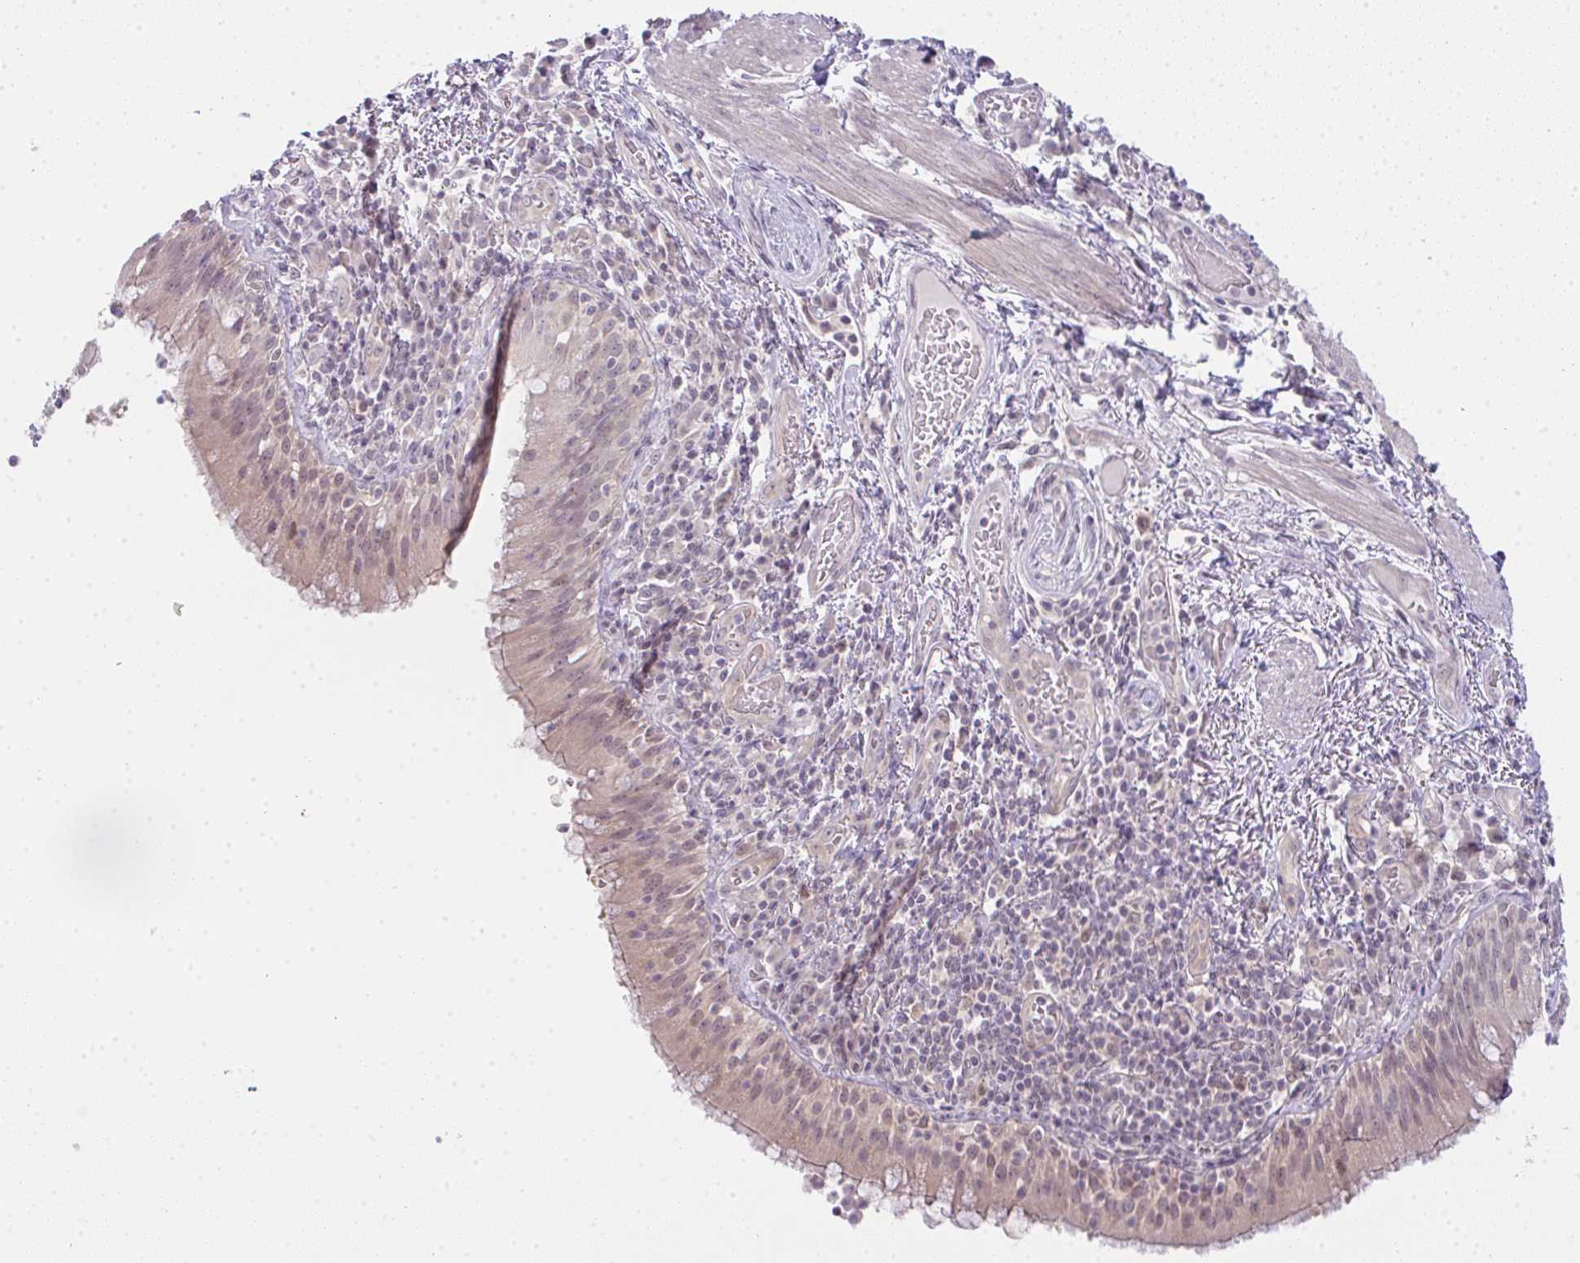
{"staining": {"intensity": "weak", "quantity": "<25%", "location": "cytoplasmic/membranous"}, "tissue": "bronchus", "cell_type": "Respiratory epithelial cells", "image_type": "normal", "snomed": [{"axis": "morphology", "description": "Normal tissue, NOS"}, {"axis": "topography", "description": "Cartilage tissue"}, {"axis": "topography", "description": "Bronchus"}], "caption": "This is an immunohistochemistry (IHC) photomicrograph of normal bronchus. There is no positivity in respiratory epithelial cells.", "gene": "CSE1L", "patient": {"sex": "male", "age": 56}}